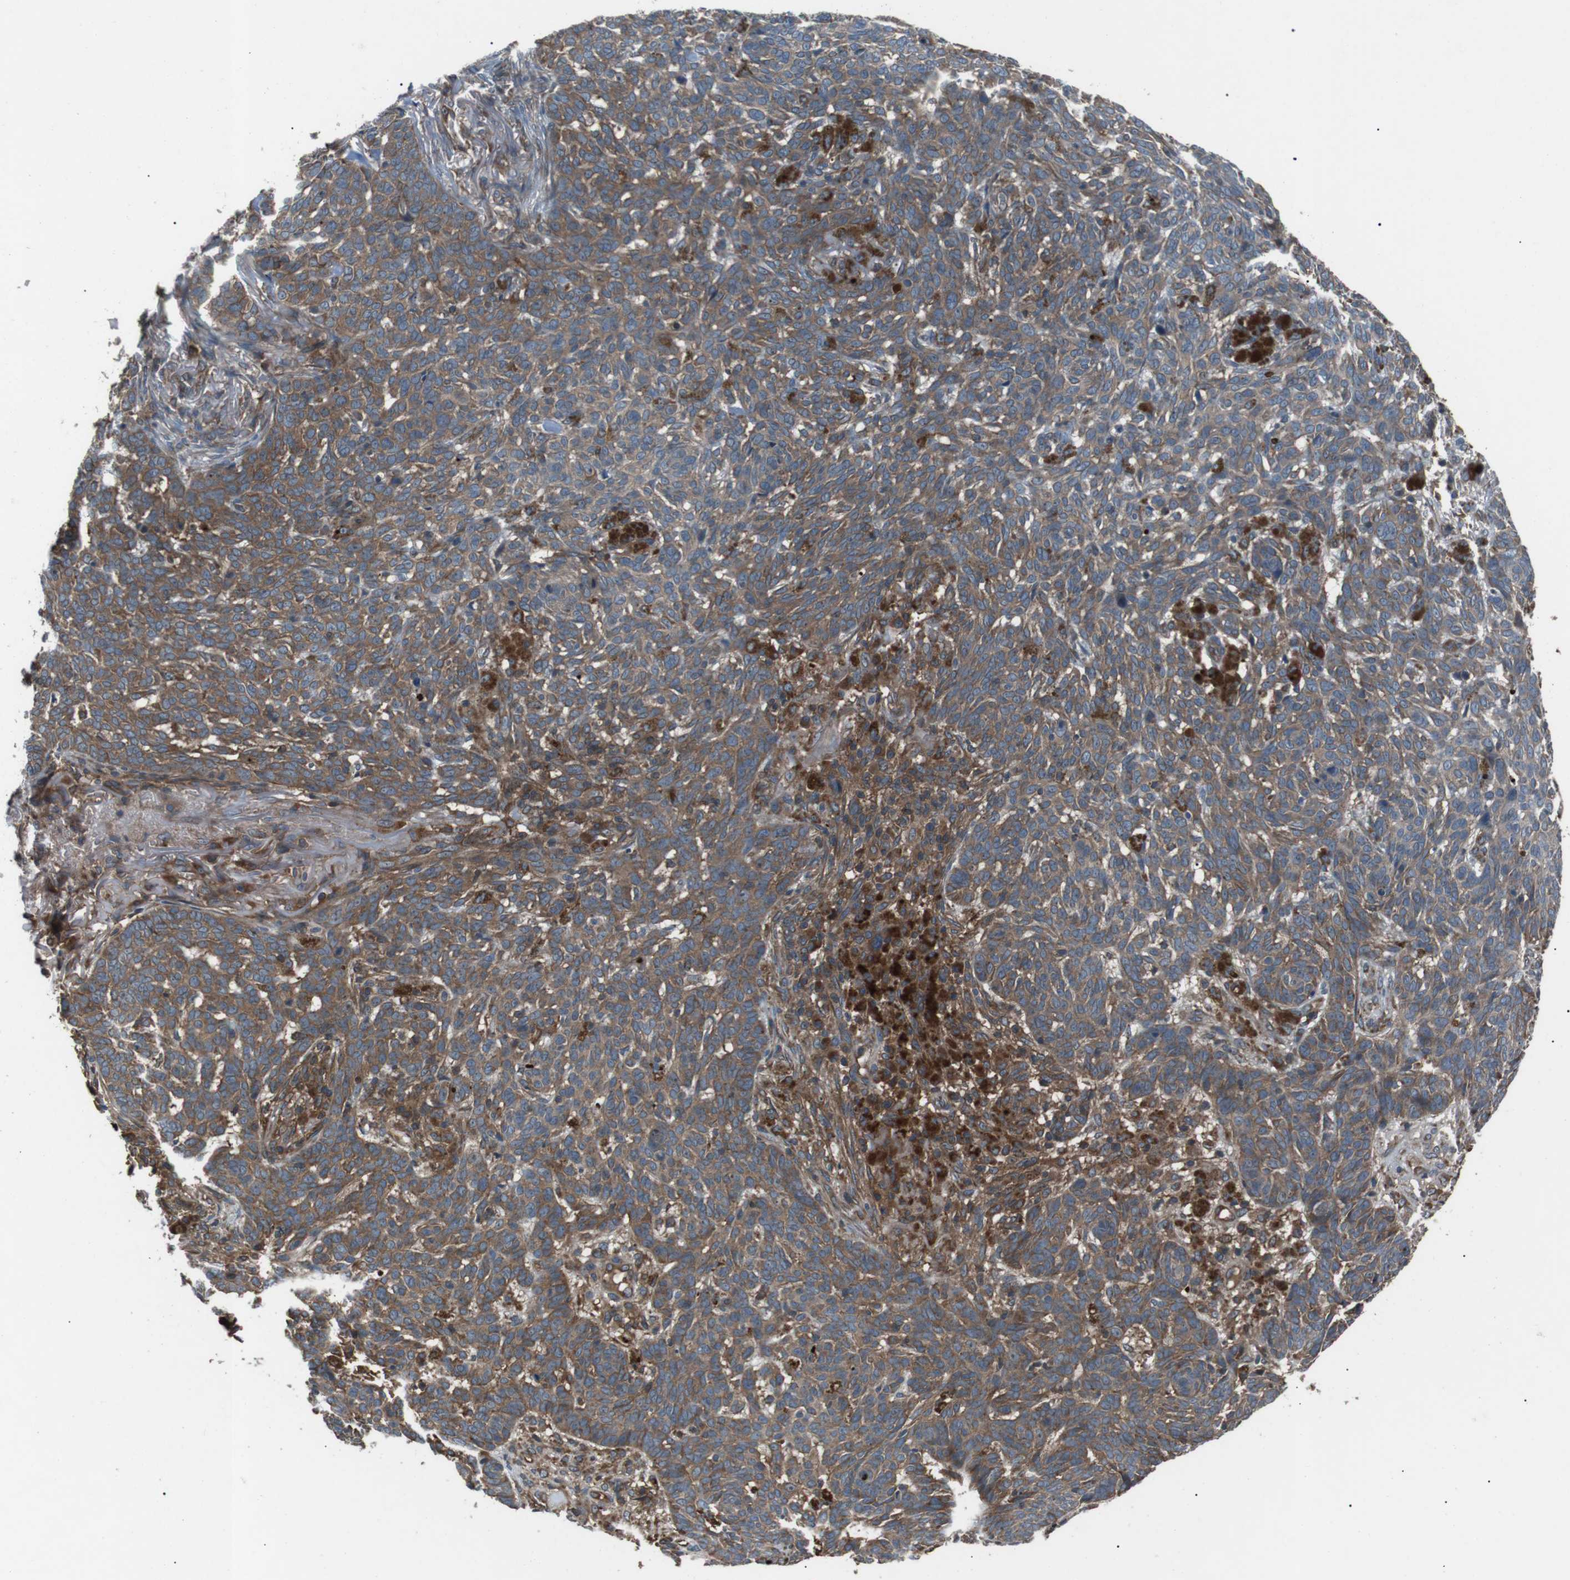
{"staining": {"intensity": "moderate", "quantity": ">75%", "location": "cytoplasmic/membranous"}, "tissue": "skin cancer", "cell_type": "Tumor cells", "image_type": "cancer", "snomed": [{"axis": "morphology", "description": "Basal cell carcinoma"}, {"axis": "topography", "description": "Skin"}], "caption": "Tumor cells display moderate cytoplasmic/membranous positivity in approximately >75% of cells in skin cancer.", "gene": "GPR161", "patient": {"sex": "male", "age": 85}}